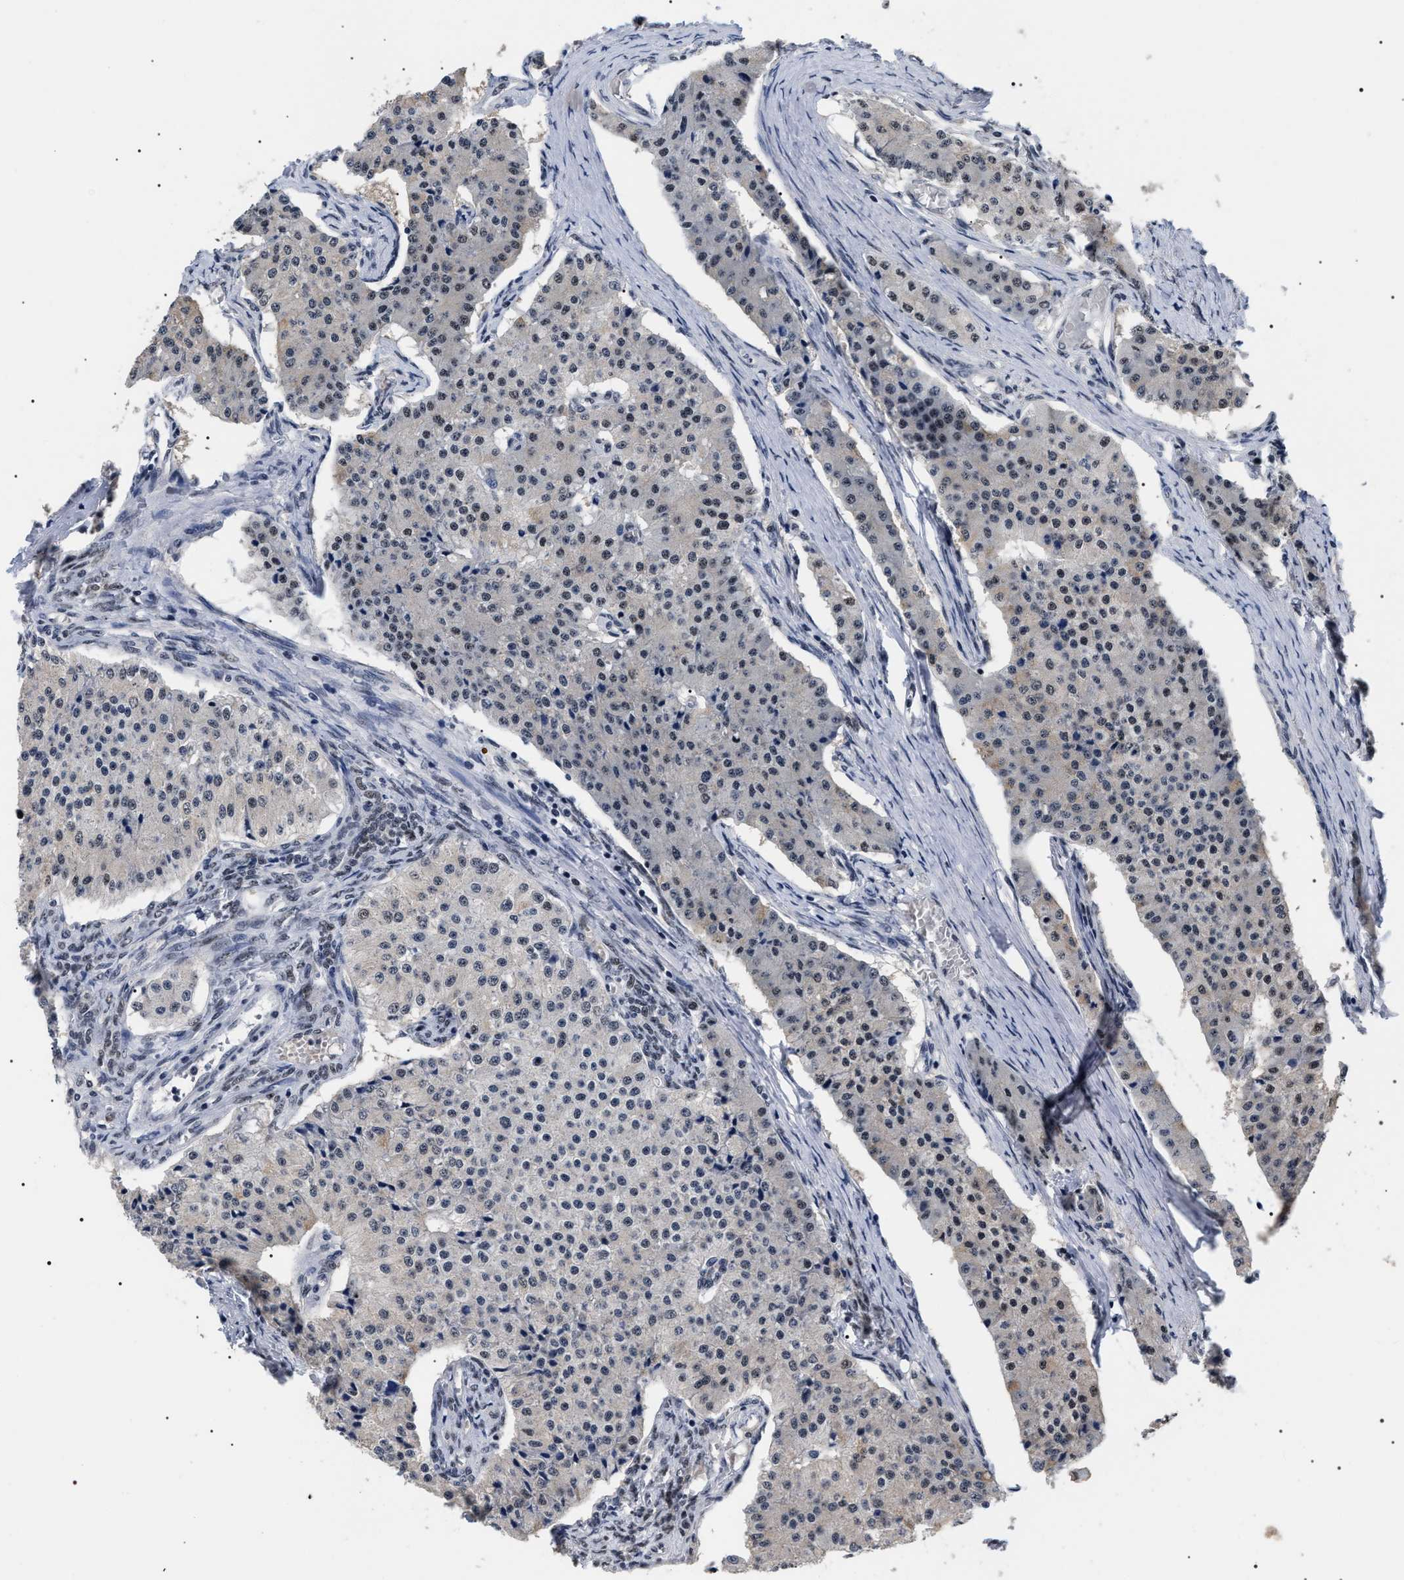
{"staining": {"intensity": "moderate", "quantity": "<25%", "location": "nuclear"}, "tissue": "carcinoid", "cell_type": "Tumor cells", "image_type": "cancer", "snomed": [{"axis": "morphology", "description": "Carcinoid, malignant, NOS"}, {"axis": "topography", "description": "Colon"}], "caption": "An IHC image of neoplastic tissue is shown. Protein staining in brown shows moderate nuclear positivity in carcinoid (malignant) within tumor cells.", "gene": "CAAP1", "patient": {"sex": "female", "age": 52}}